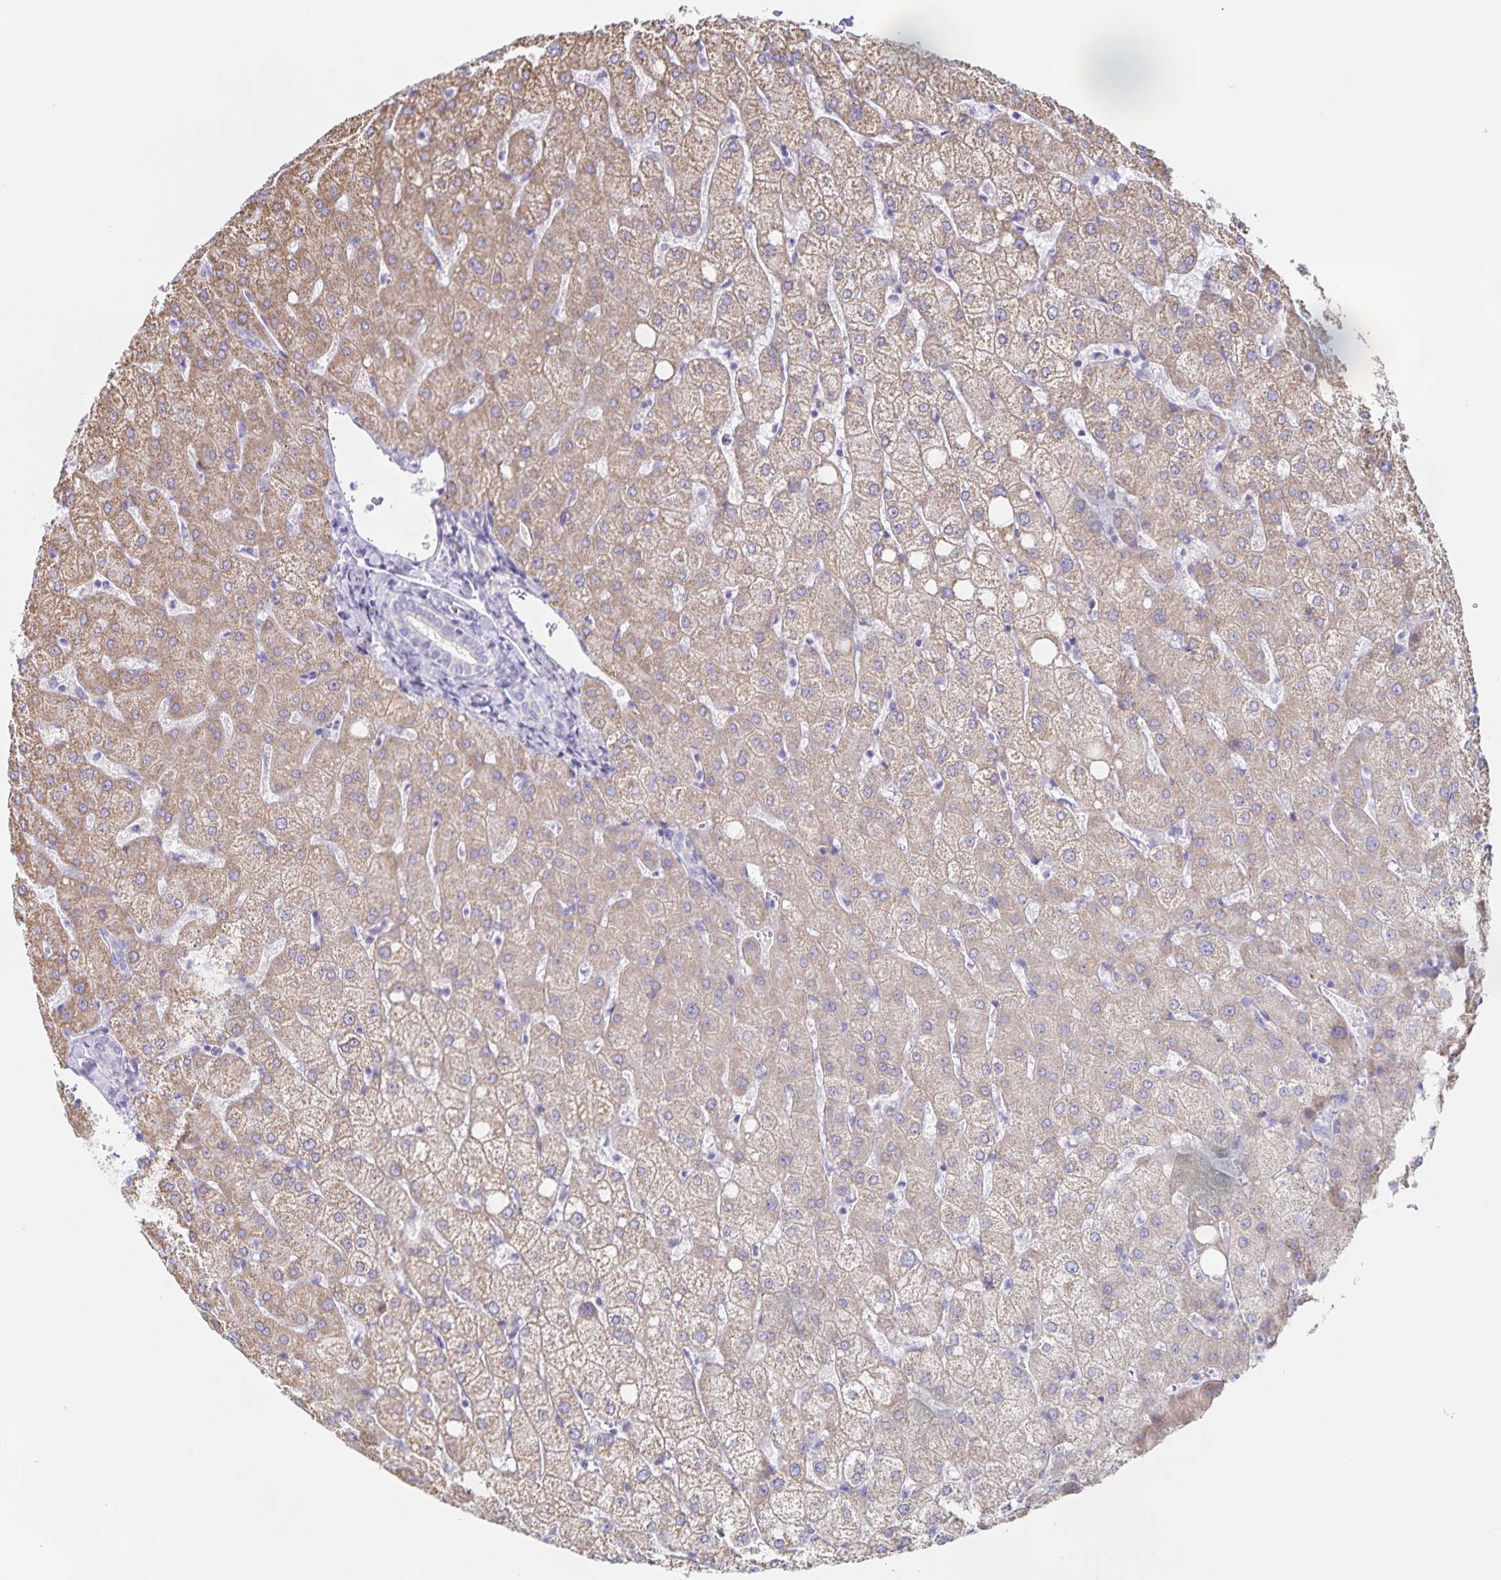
{"staining": {"intensity": "negative", "quantity": "none", "location": "none"}, "tissue": "liver", "cell_type": "Cholangiocytes", "image_type": "normal", "snomed": [{"axis": "morphology", "description": "Normal tissue, NOS"}, {"axis": "topography", "description": "Liver"}], "caption": "A high-resolution micrograph shows immunohistochemistry (IHC) staining of unremarkable liver, which demonstrates no significant staining in cholangiocytes. (DAB IHC with hematoxylin counter stain).", "gene": "CENPH", "patient": {"sex": "female", "age": 54}}